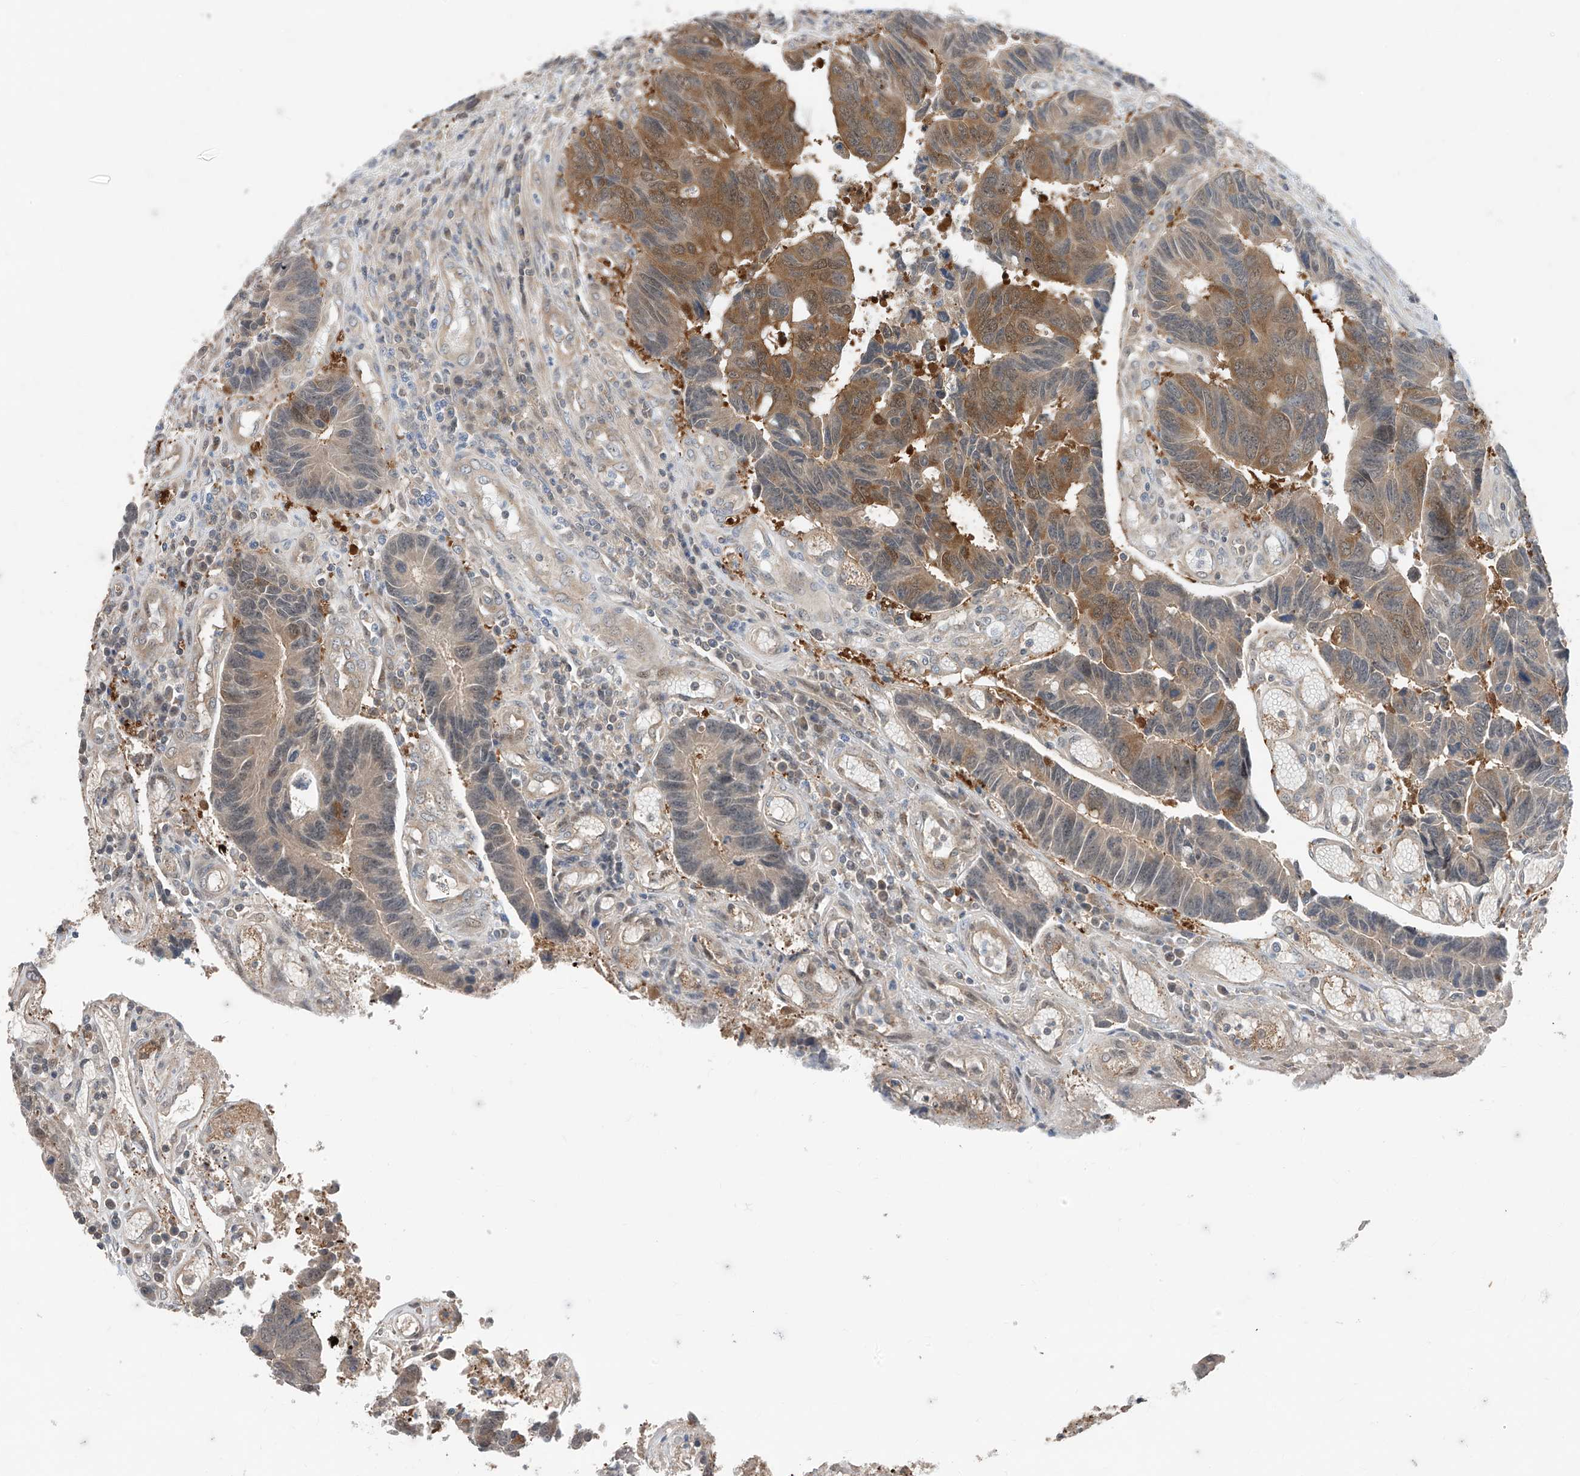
{"staining": {"intensity": "moderate", "quantity": "25%-75%", "location": "cytoplasmic/membranous"}, "tissue": "colorectal cancer", "cell_type": "Tumor cells", "image_type": "cancer", "snomed": [{"axis": "morphology", "description": "Adenocarcinoma, NOS"}, {"axis": "topography", "description": "Rectum"}], "caption": "Immunohistochemical staining of human colorectal adenocarcinoma shows medium levels of moderate cytoplasmic/membranous protein staining in approximately 25%-75% of tumor cells.", "gene": "TTC38", "patient": {"sex": "male", "age": 84}}